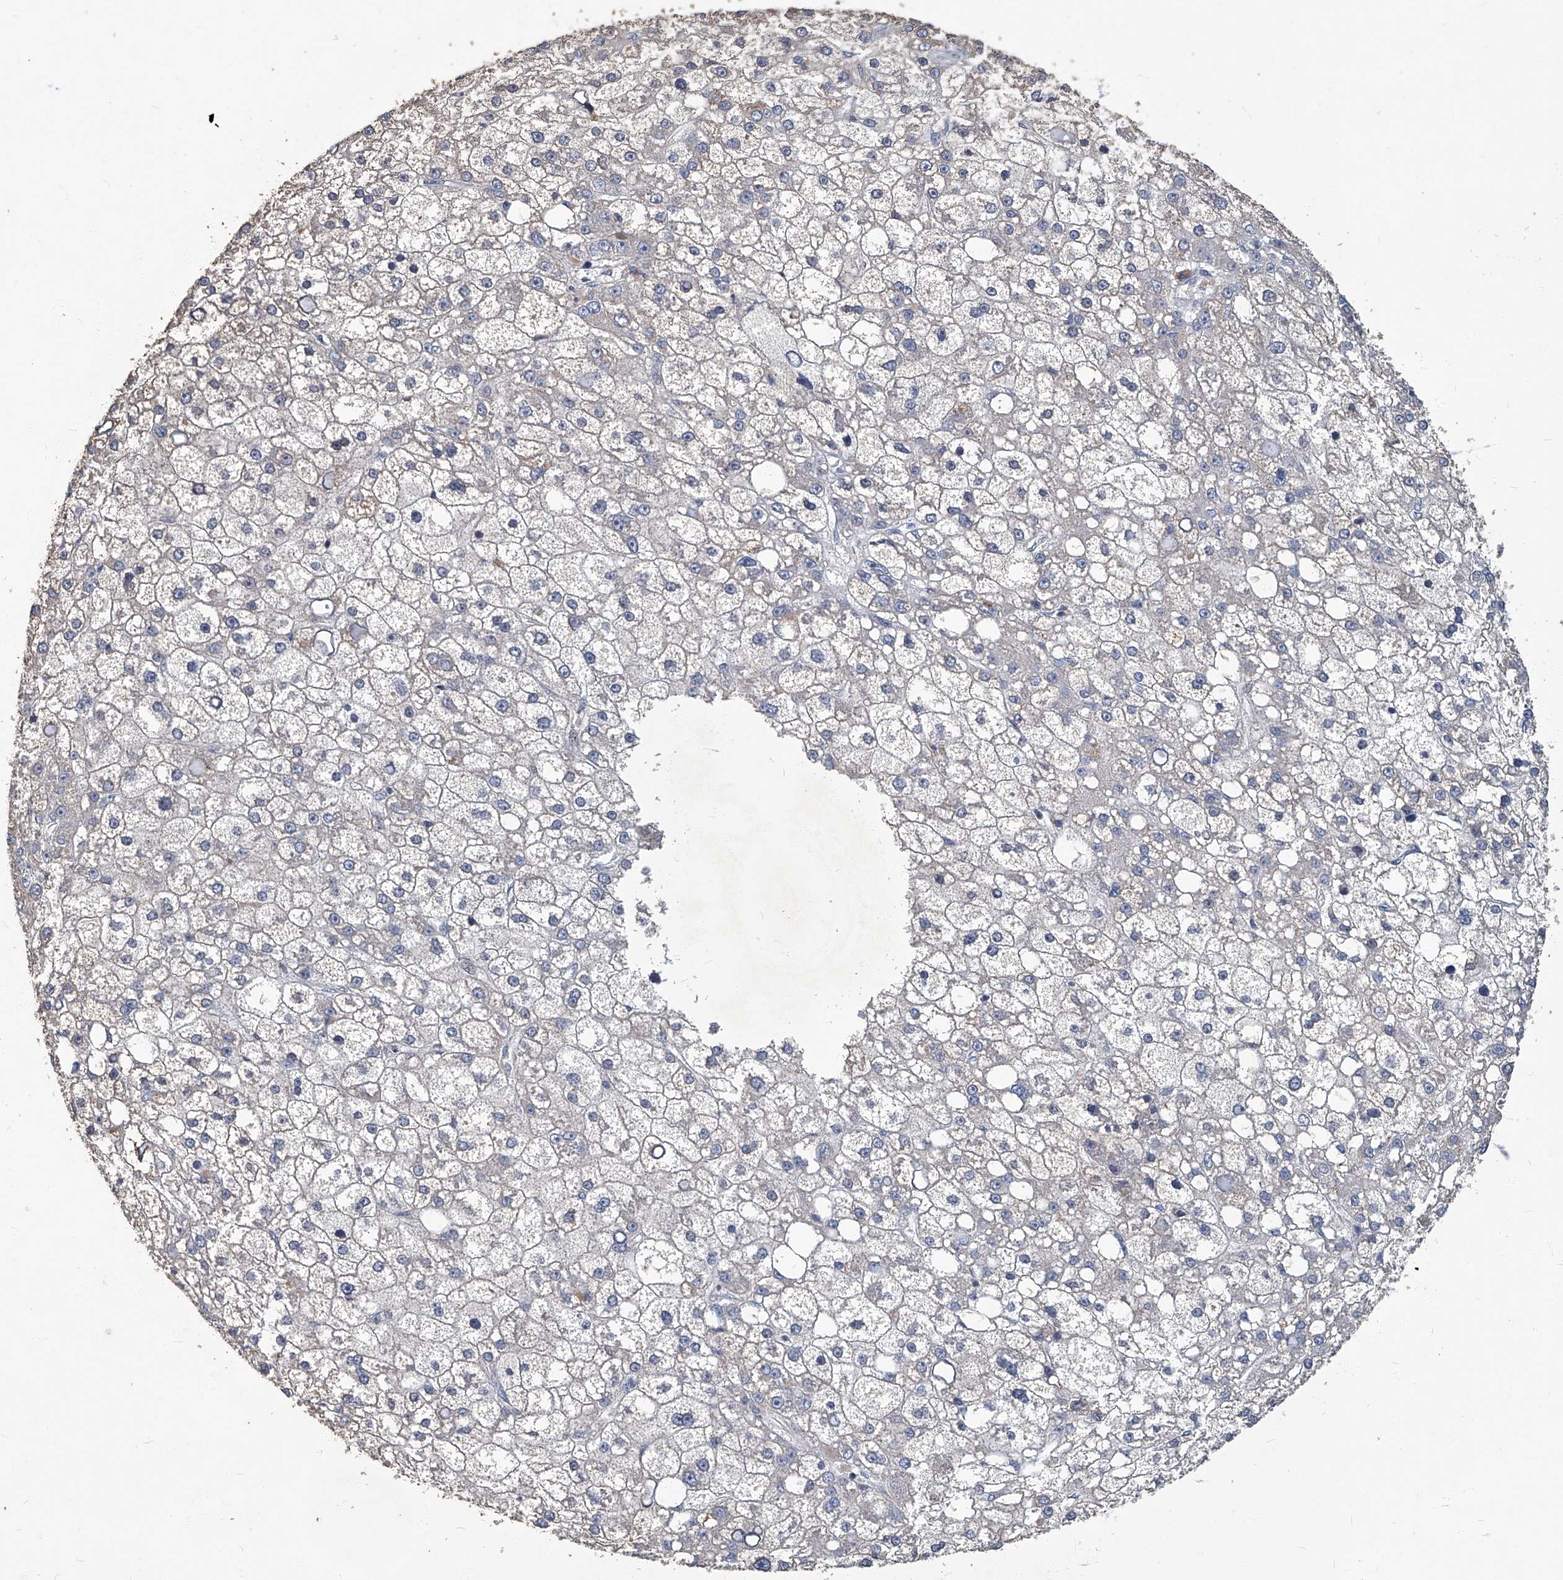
{"staining": {"intensity": "negative", "quantity": "none", "location": "none"}, "tissue": "liver cancer", "cell_type": "Tumor cells", "image_type": "cancer", "snomed": [{"axis": "morphology", "description": "Carcinoma, Hepatocellular, NOS"}, {"axis": "topography", "description": "Liver"}], "caption": "There is no significant expression in tumor cells of hepatocellular carcinoma (liver).", "gene": "TGFBR1", "patient": {"sex": "male", "age": 67}}